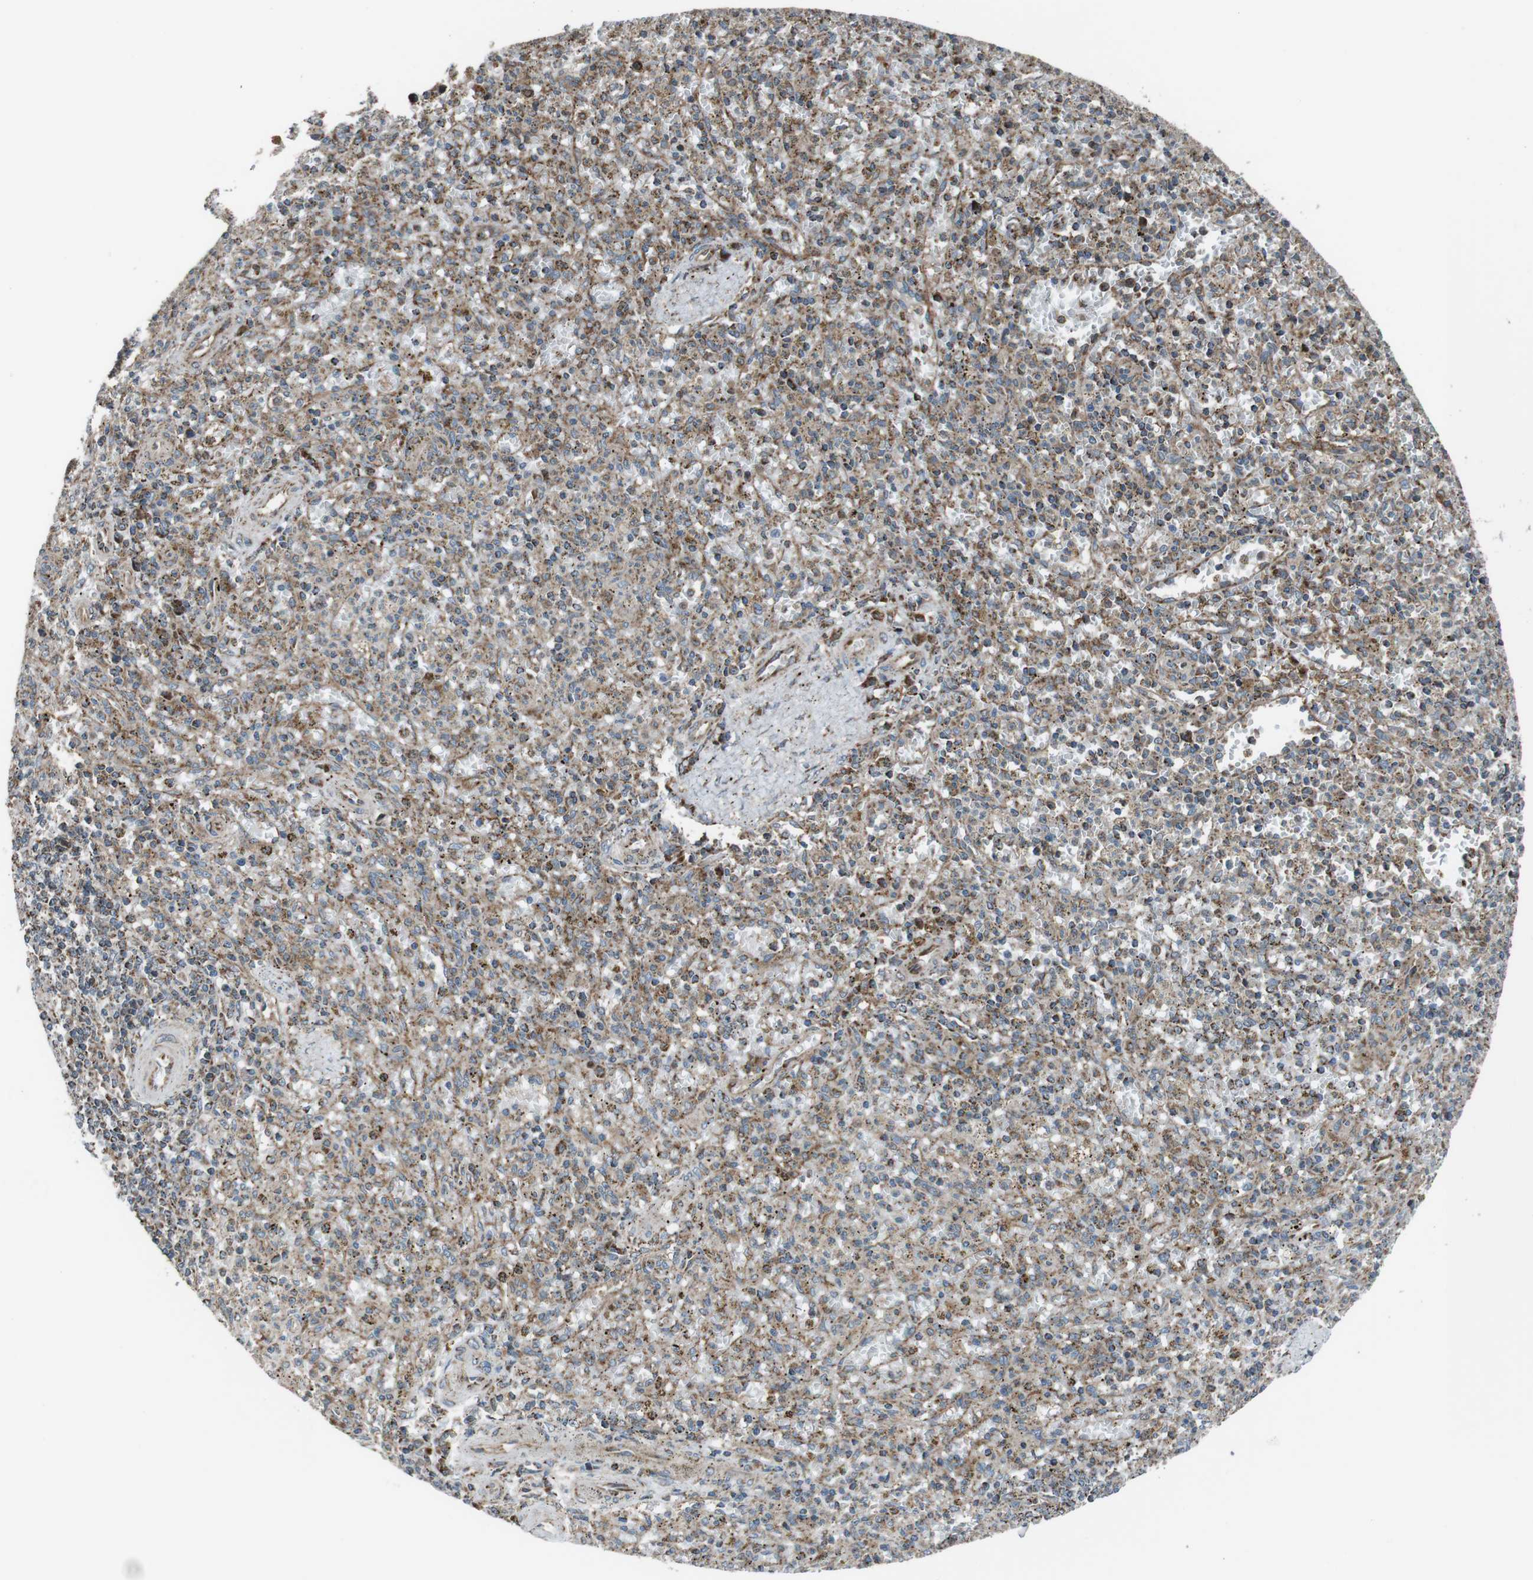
{"staining": {"intensity": "moderate", "quantity": "25%-75%", "location": "cytoplasmic/membranous"}, "tissue": "spleen", "cell_type": "Cells in red pulp", "image_type": "normal", "snomed": [{"axis": "morphology", "description": "Normal tissue, NOS"}, {"axis": "topography", "description": "Spleen"}], "caption": "A medium amount of moderate cytoplasmic/membranous staining is present in about 25%-75% of cells in red pulp in benign spleen. Nuclei are stained in blue.", "gene": "GIMAP8", "patient": {"sex": "male", "age": 72}}